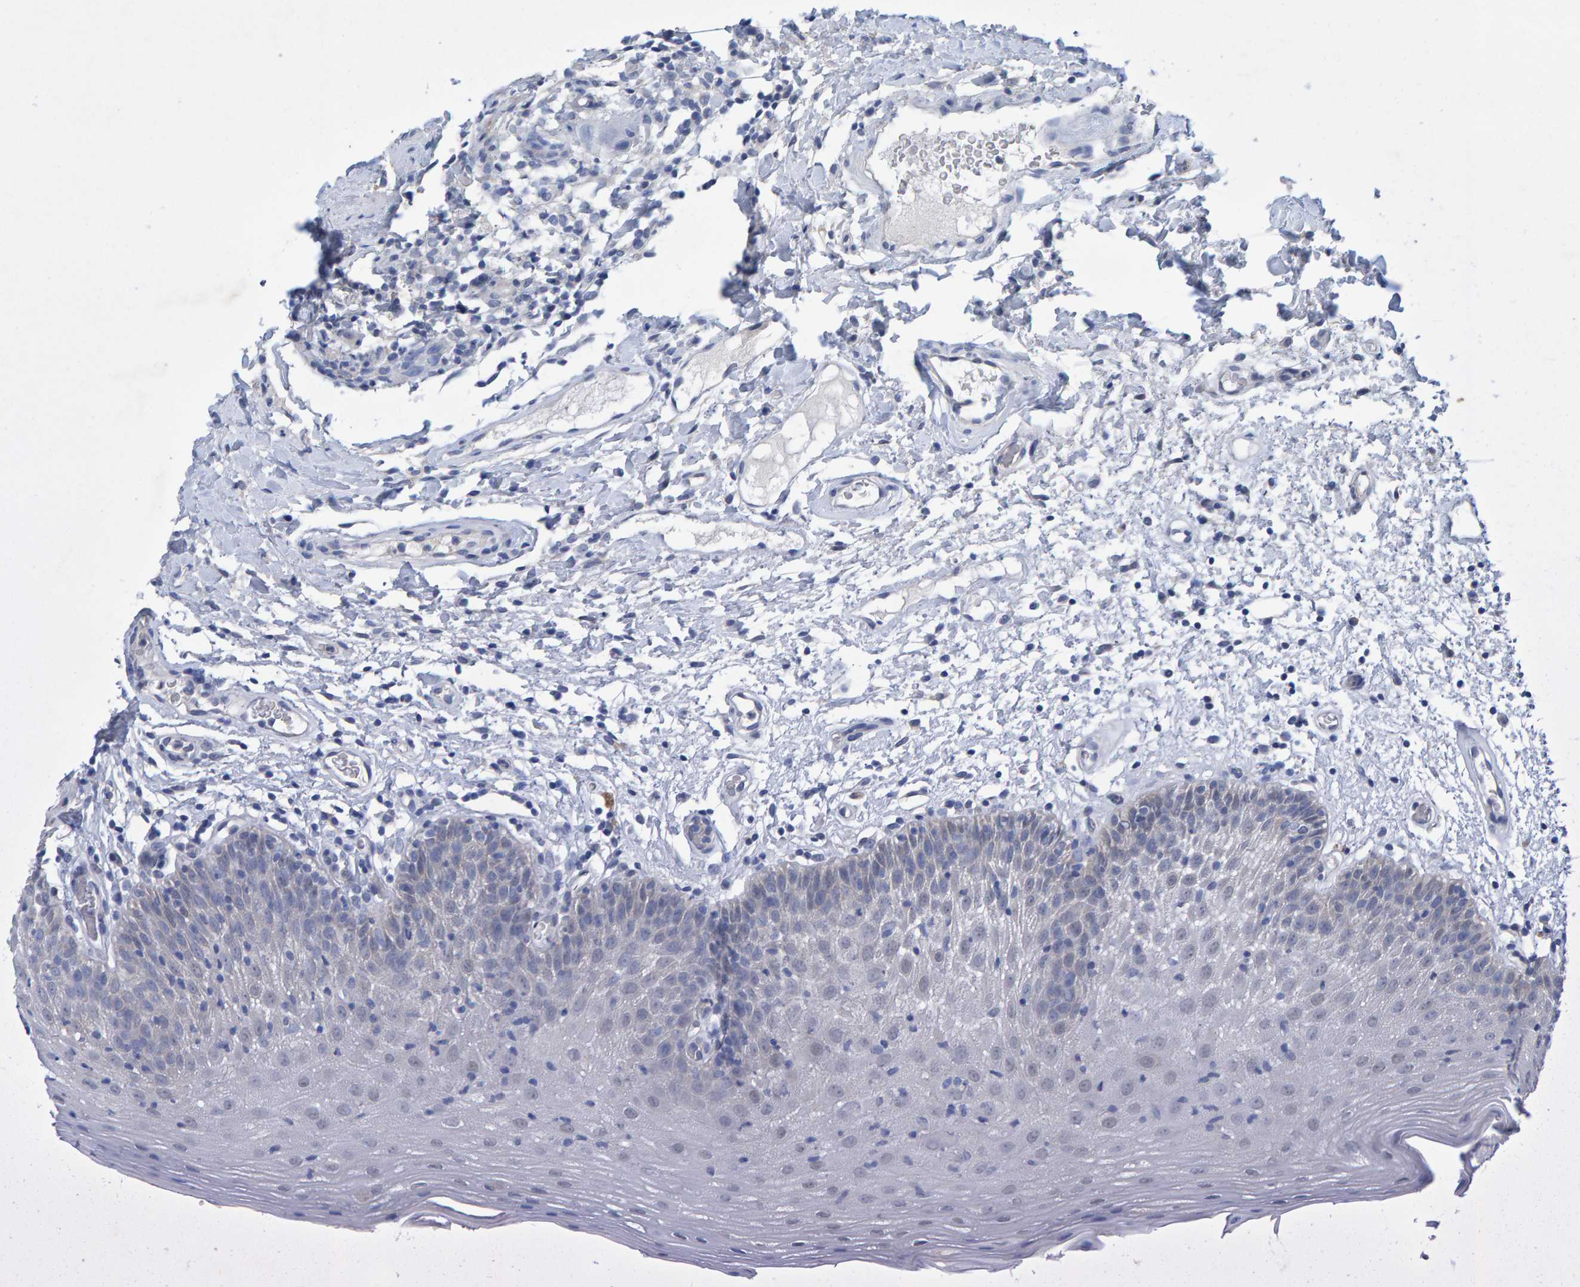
{"staining": {"intensity": "negative", "quantity": "none", "location": "none"}, "tissue": "oral mucosa", "cell_type": "Squamous epithelial cells", "image_type": "normal", "snomed": [{"axis": "morphology", "description": "Normal tissue, NOS"}, {"axis": "morphology", "description": "Squamous cell carcinoma, NOS"}, {"axis": "topography", "description": "Skeletal muscle"}, {"axis": "topography", "description": "Oral tissue"}, {"axis": "topography", "description": "Head-Neck"}], "caption": "IHC of benign human oral mucosa displays no expression in squamous epithelial cells. The staining is performed using DAB brown chromogen with nuclei counter-stained in using hematoxylin.", "gene": "ALAD", "patient": {"sex": "male", "age": 71}}